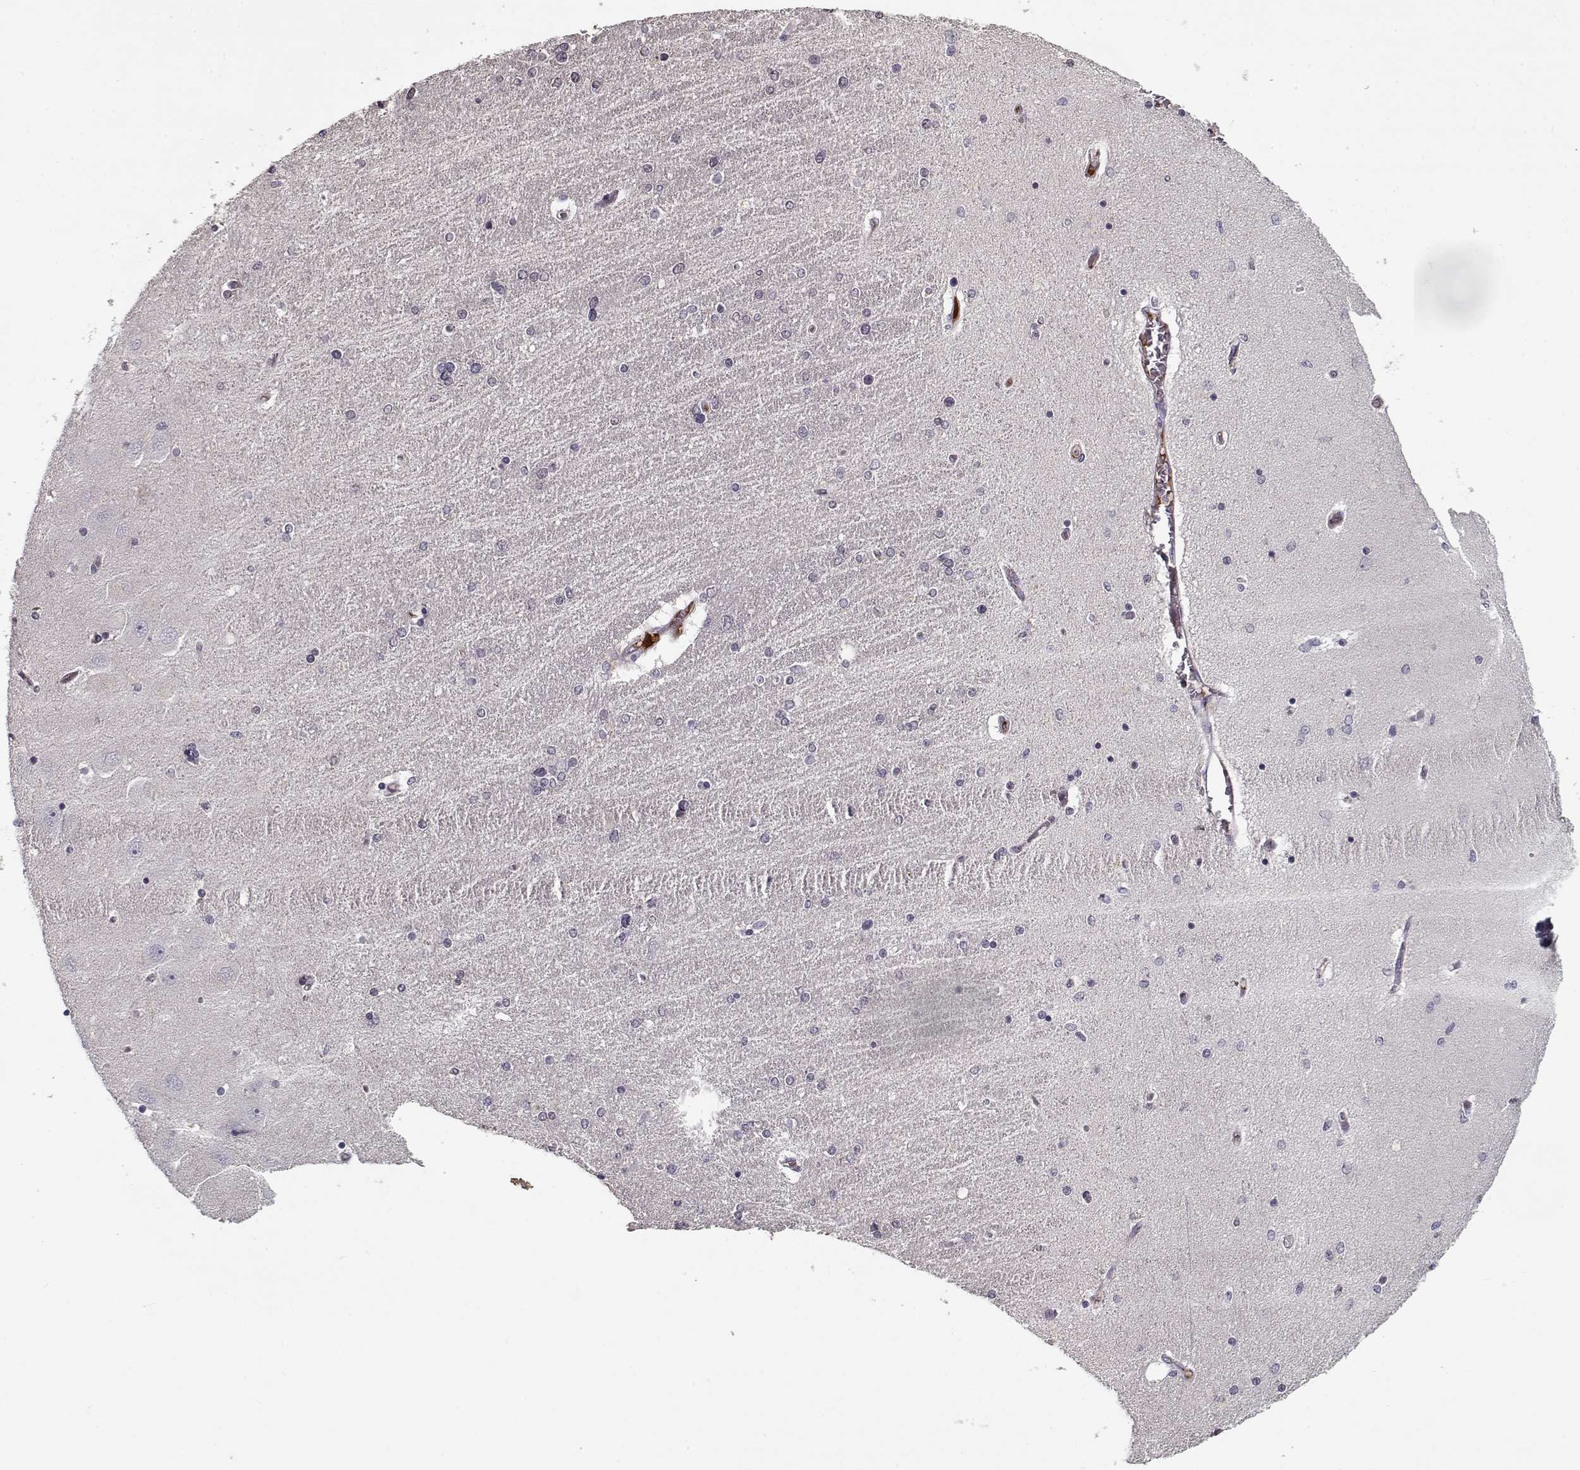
{"staining": {"intensity": "negative", "quantity": "none", "location": "none"}, "tissue": "hippocampus", "cell_type": "Glial cells", "image_type": "normal", "snomed": [{"axis": "morphology", "description": "Normal tissue, NOS"}, {"axis": "topography", "description": "Hippocampus"}], "caption": "An immunohistochemistry histopathology image of normal hippocampus is shown. There is no staining in glial cells of hippocampus.", "gene": "AFM", "patient": {"sex": "female", "age": 54}}